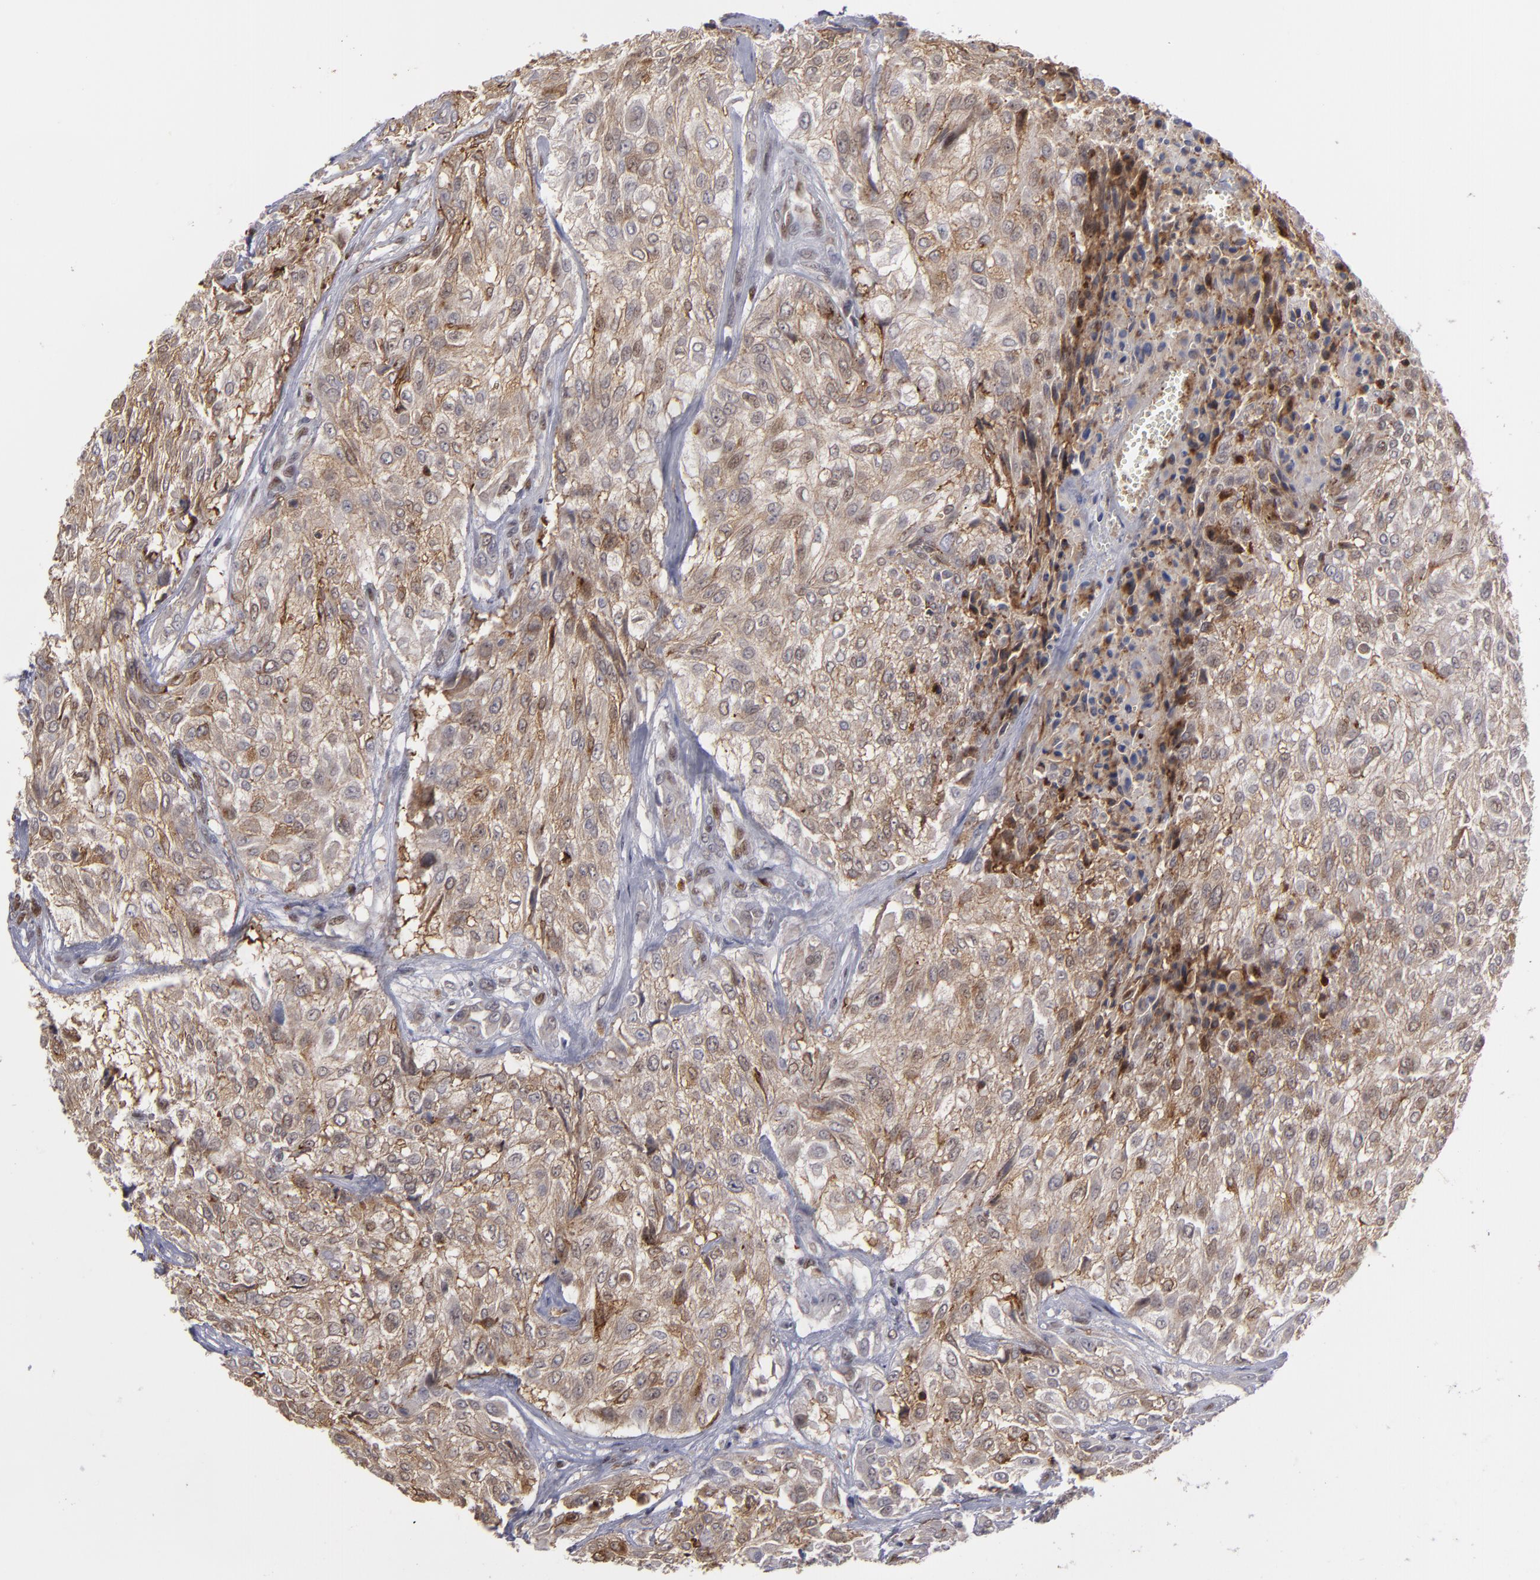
{"staining": {"intensity": "moderate", "quantity": "25%-75%", "location": "cytoplasmic/membranous,nuclear"}, "tissue": "urothelial cancer", "cell_type": "Tumor cells", "image_type": "cancer", "snomed": [{"axis": "morphology", "description": "Urothelial carcinoma, High grade"}, {"axis": "topography", "description": "Urinary bladder"}], "caption": "Protein positivity by immunohistochemistry (IHC) exhibits moderate cytoplasmic/membranous and nuclear expression in approximately 25%-75% of tumor cells in urothelial cancer.", "gene": "GSR", "patient": {"sex": "male", "age": 57}}